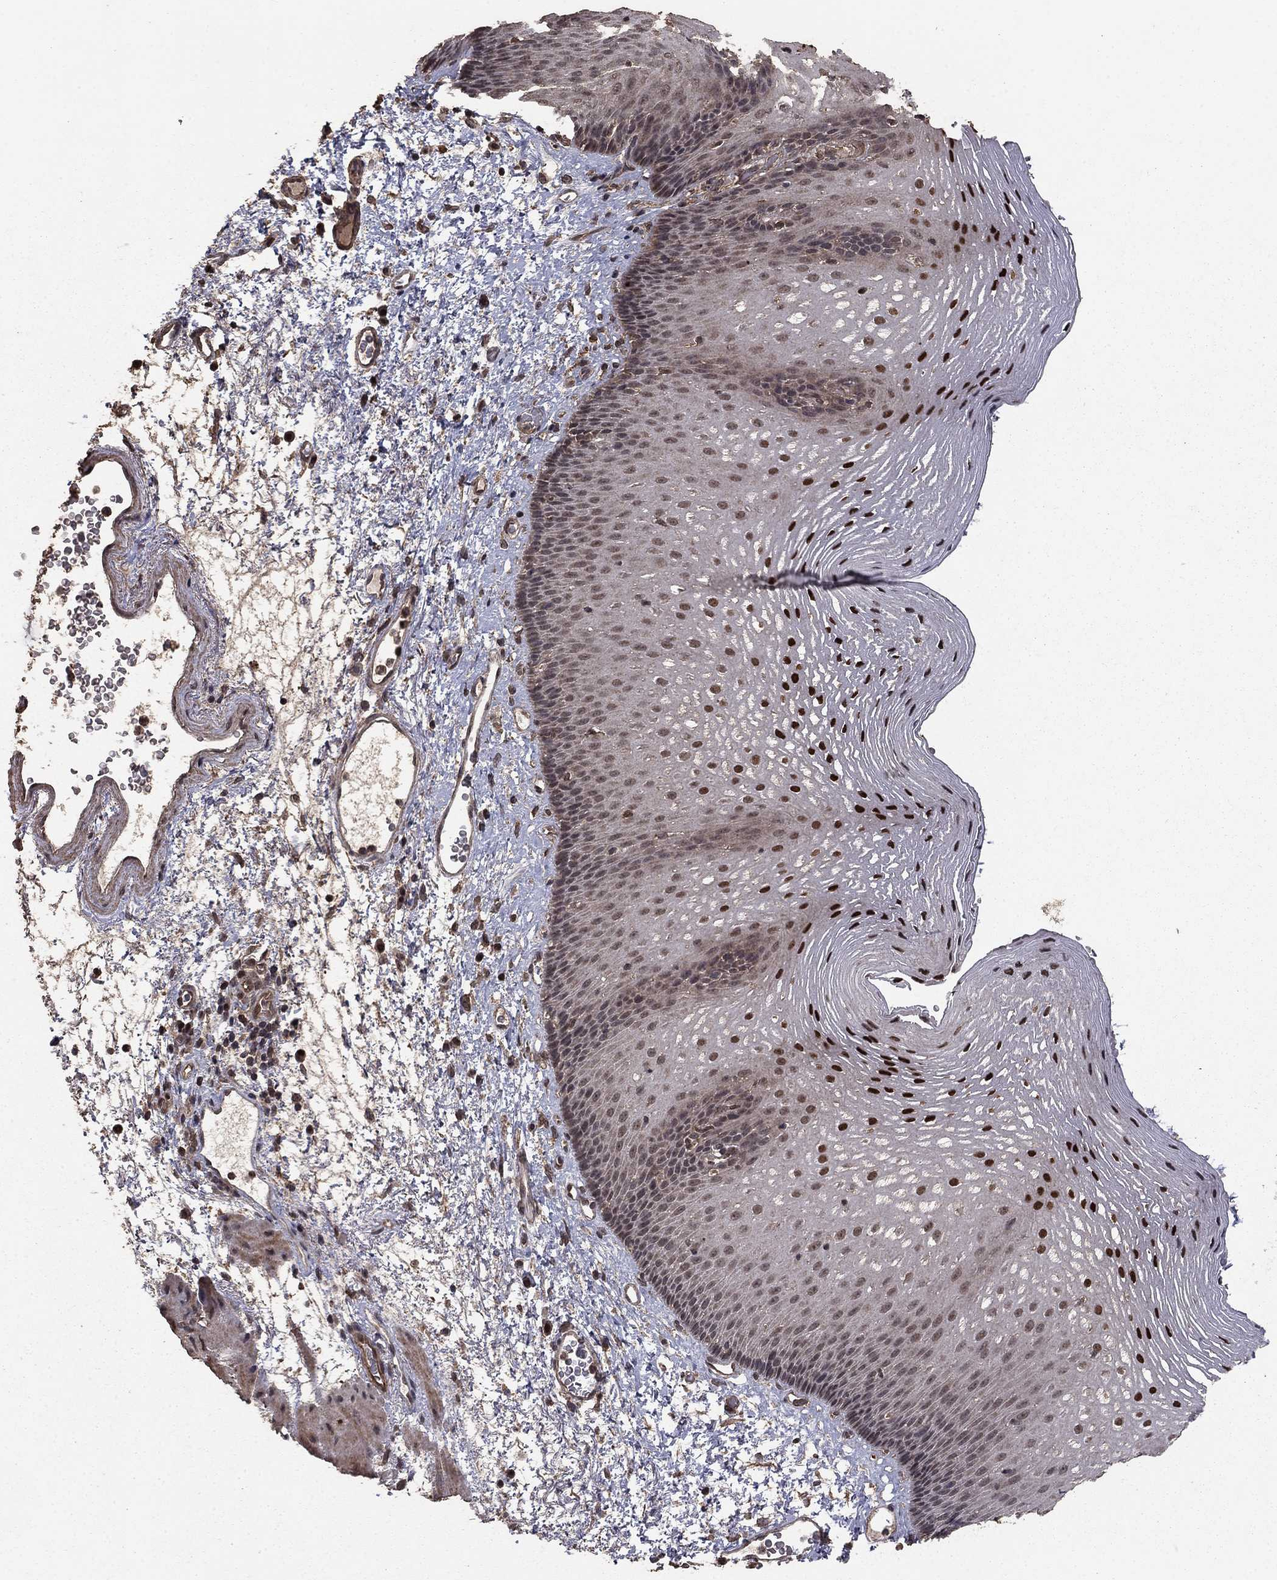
{"staining": {"intensity": "strong", "quantity": "25%-75%", "location": "nuclear"}, "tissue": "esophagus", "cell_type": "Squamous epithelial cells", "image_type": "normal", "snomed": [{"axis": "morphology", "description": "Normal tissue, NOS"}, {"axis": "topography", "description": "Esophagus"}], "caption": "Esophagus stained with immunohistochemistry (IHC) shows strong nuclear positivity in about 25%-75% of squamous epithelial cells.", "gene": "PRDM1", "patient": {"sex": "male", "age": 76}}